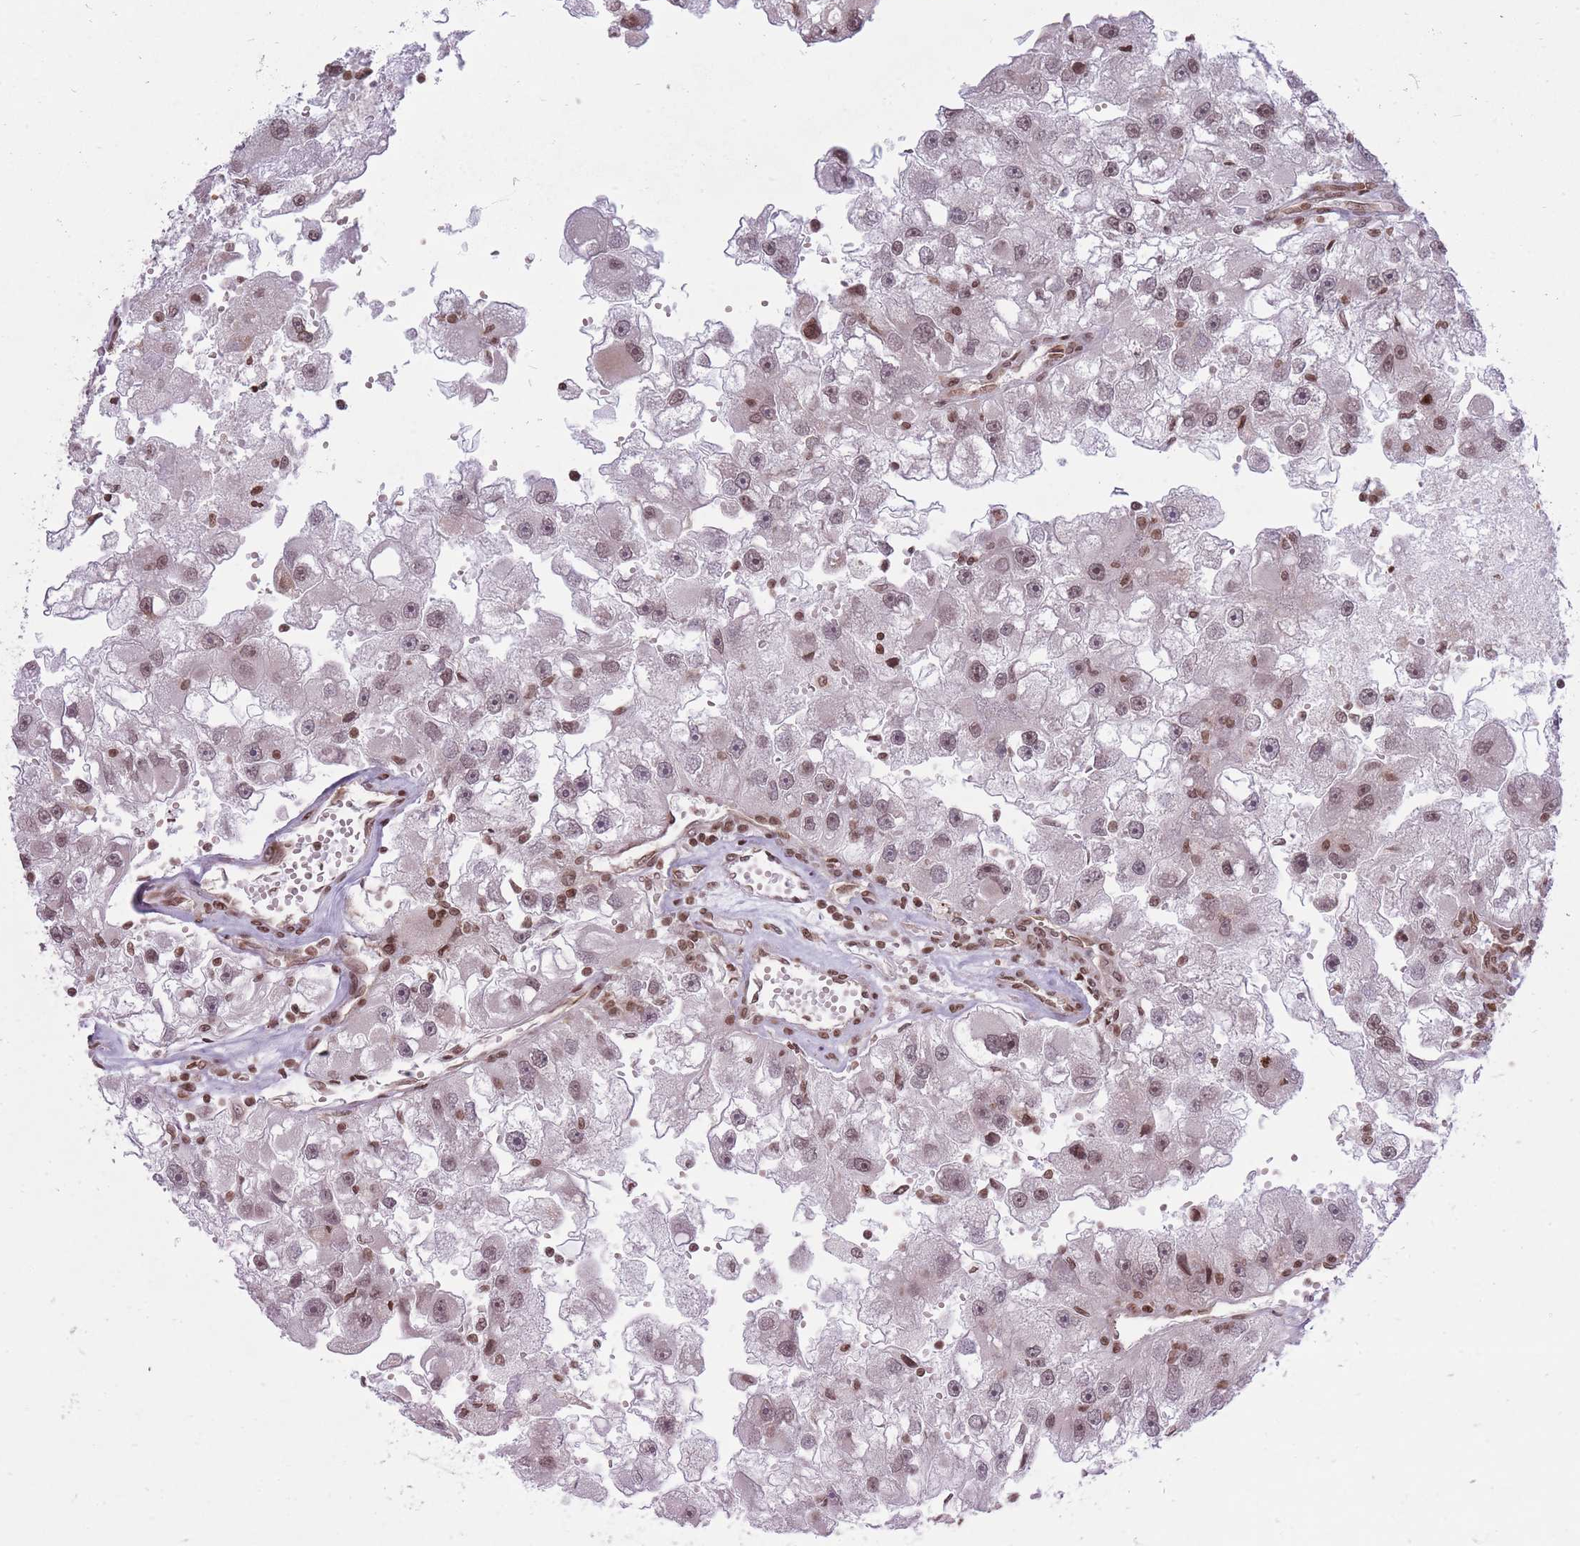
{"staining": {"intensity": "weak", "quantity": "25%-75%", "location": "nuclear"}, "tissue": "renal cancer", "cell_type": "Tumor cells", "image_type": "cancer", "snomed": [{"axis": "morphology", "description": "Adenocarcinoma, NOS"}, {"axis": "topography", "description": "Kidney"}], "caption": "A micrograph of renal adenocarcinoma stained for a protein demonstrates weak nuclear brown staining in tumor cells.", "gene": "TMC6", "patient": {"sex": "male", "age": 63}}